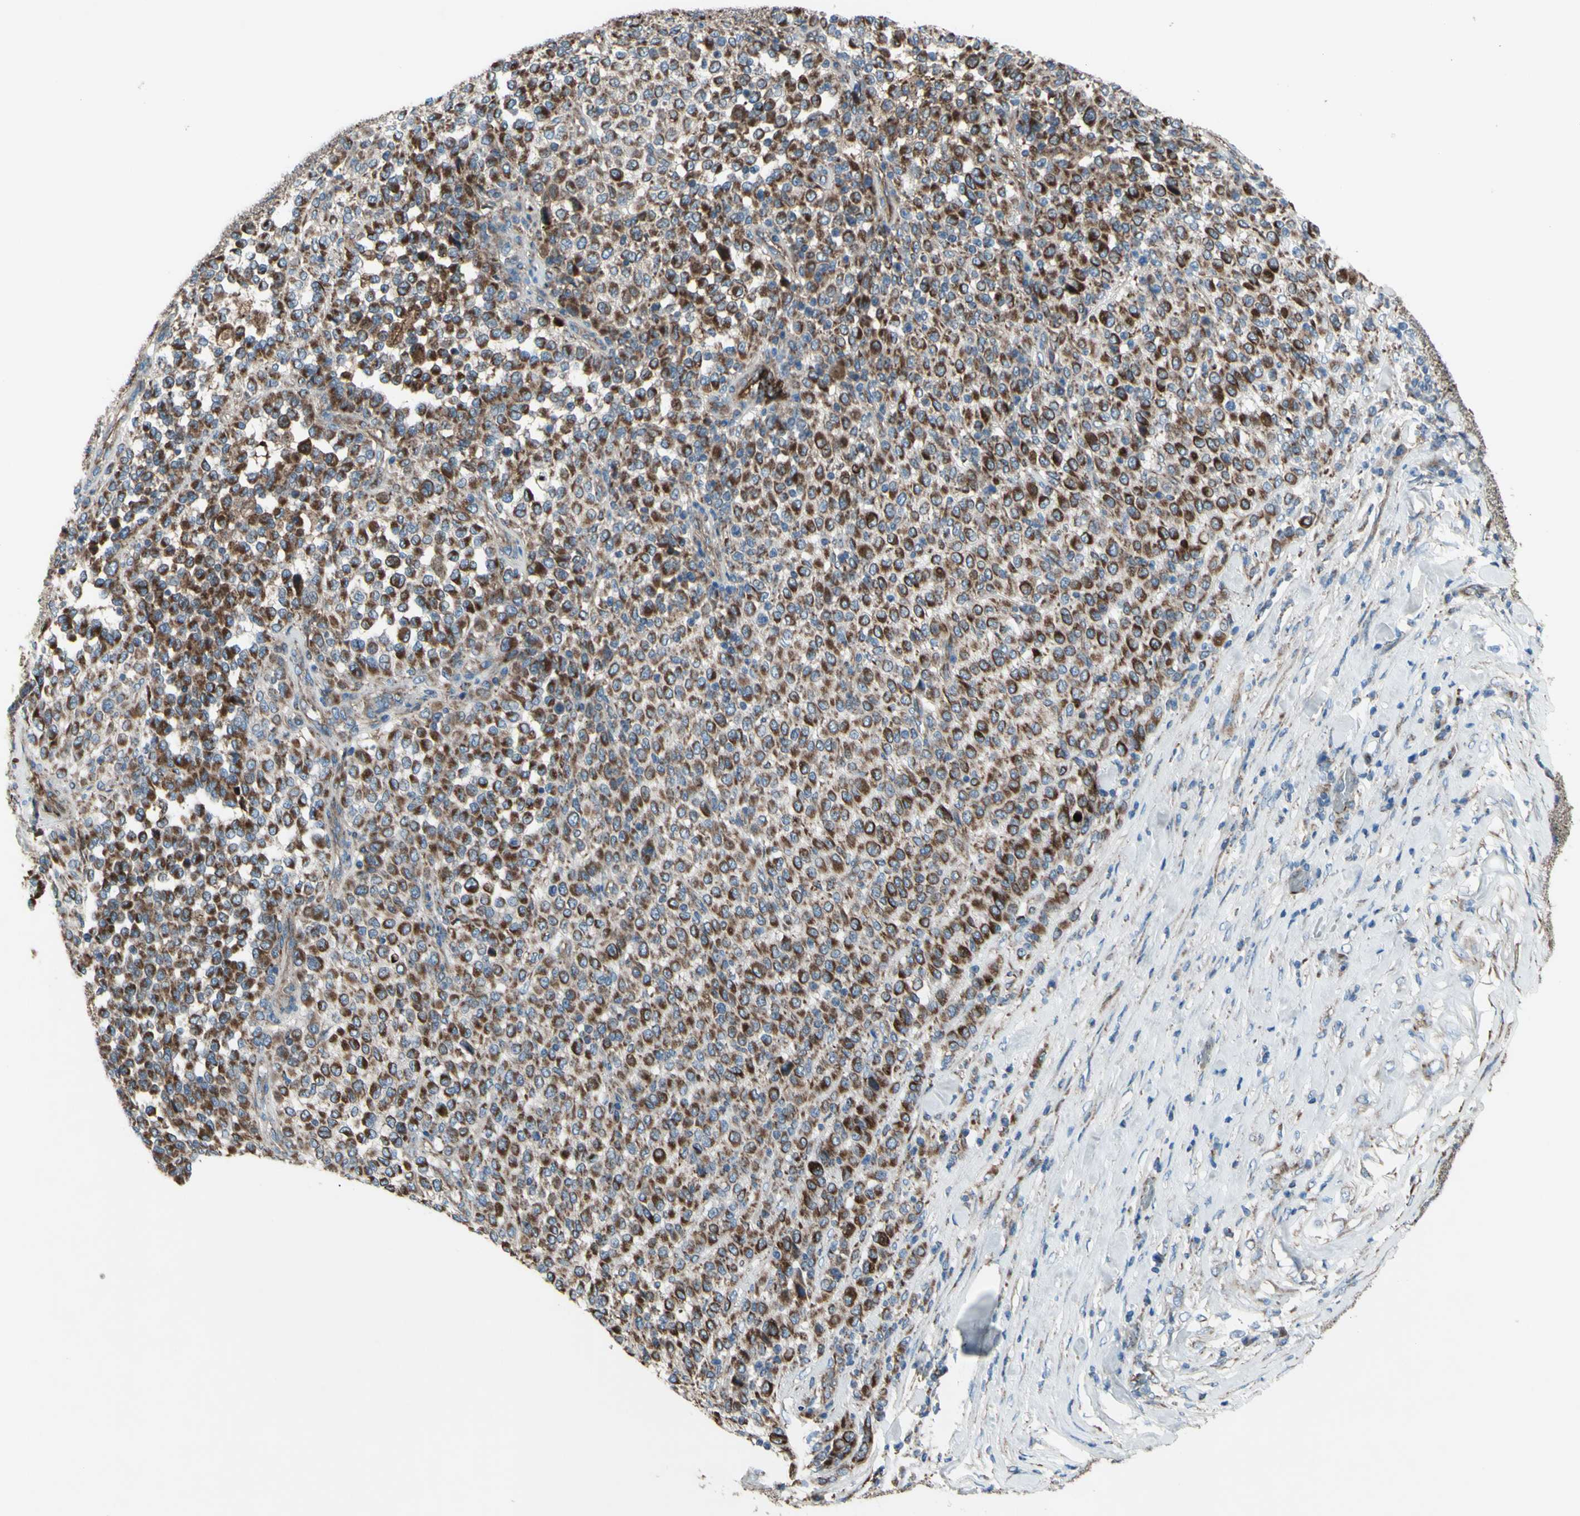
{"staining": {"intensity": "moderate", "quantity": ">75%", "location": "cytoplasmic/membranous"}, "tissue": "melanoma", "cell_type": "Tumor cells", "image_type": "cancer", "snomed": [{"axis": "morphology", "description": "Malignant melanoma, Metastatic site"}, {"axis": "topography", "description": "Pancreas"}], "caption": "Malignant melanoma (metastatic site) stained with IHC displays moderate cytoplasmic/membranous staining in about >75% of tumor cells.", "gene": "EMC7", "patient": {"sex": "female", "age": 30}}